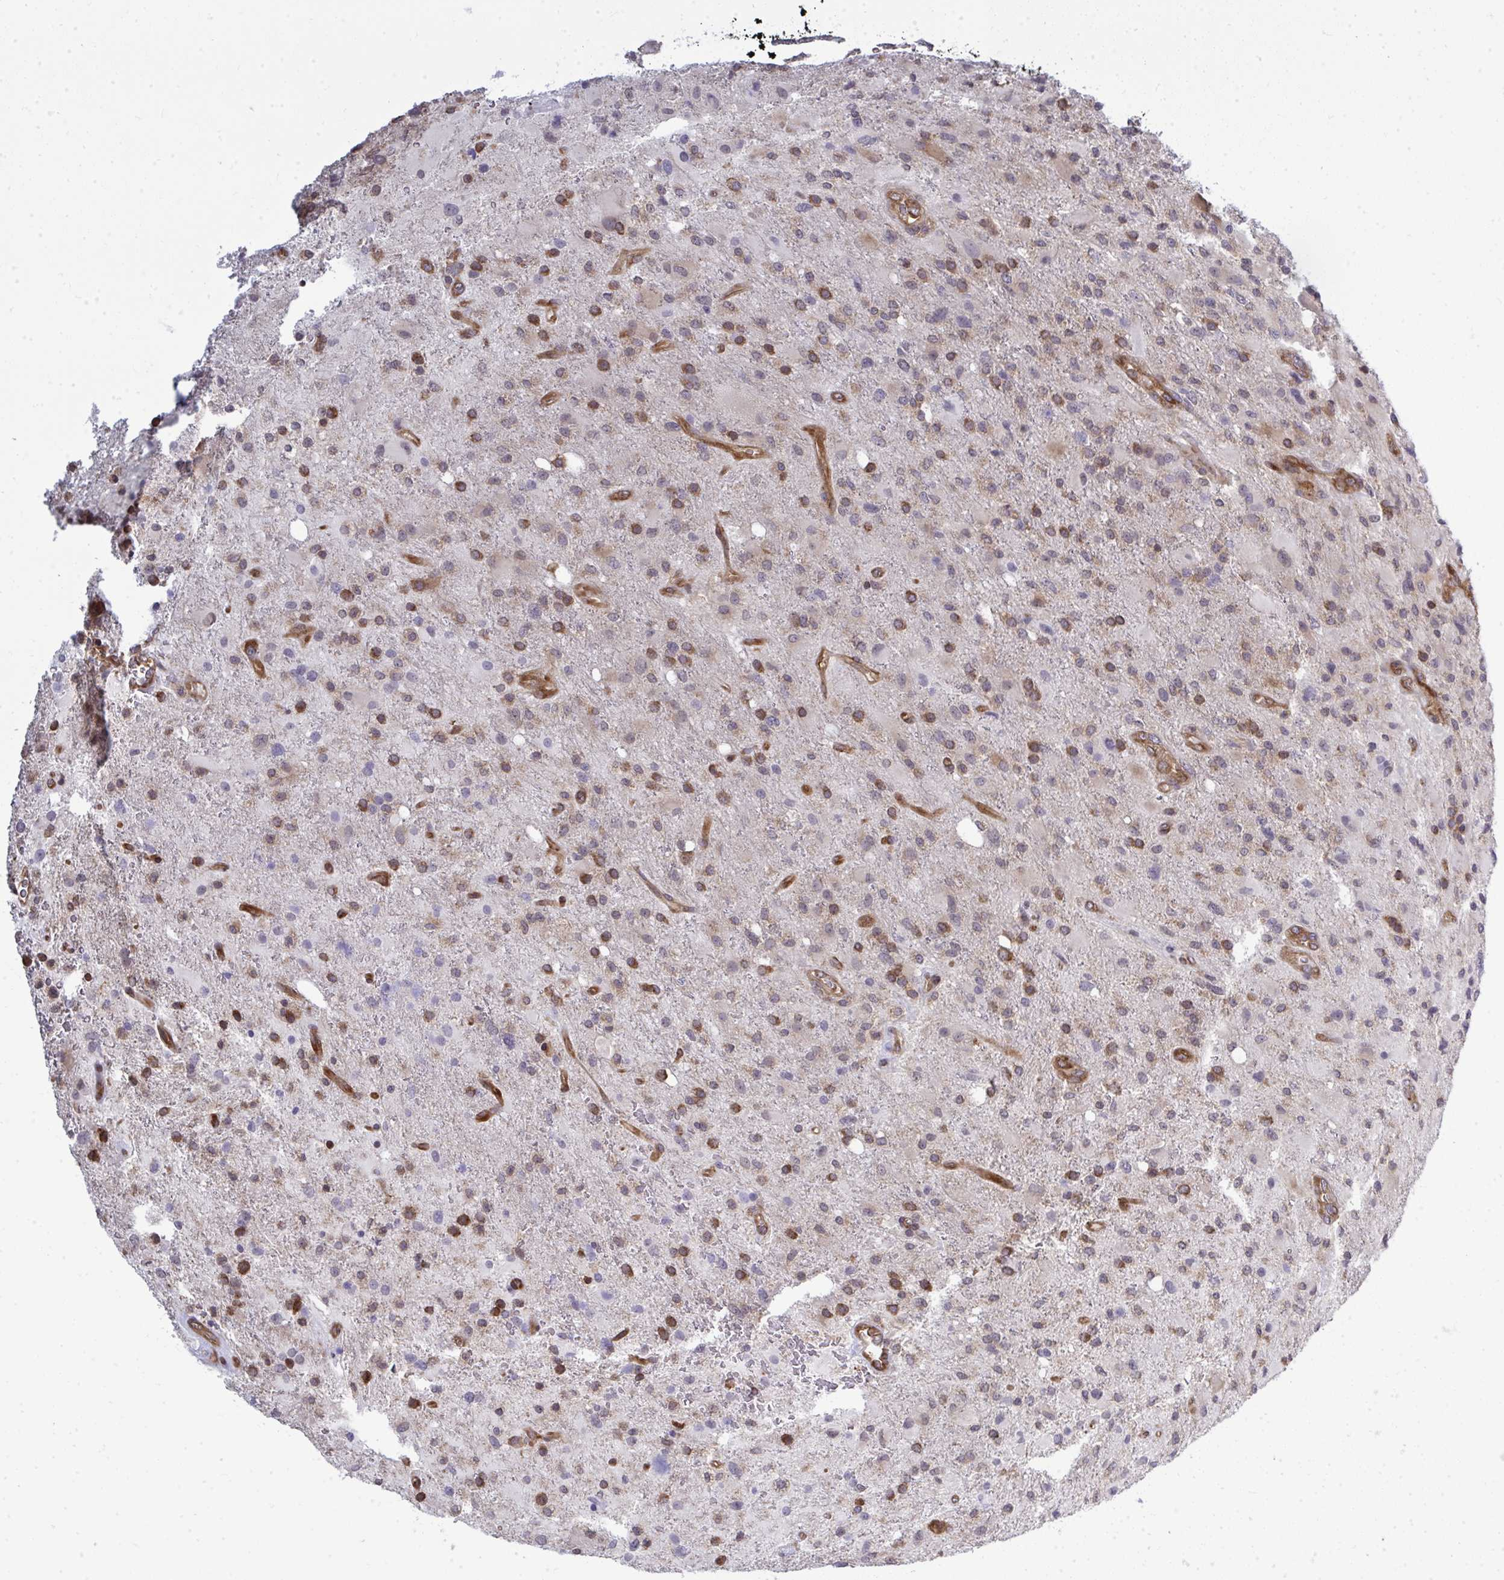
{"staining": {"intensity": "moderate", "quantity": "25%-75%", "location": "cytoplasmic/membranous"}, "tissue": "glioma", "cell_type": "Tumor cells", "image_type": "cancer", "snomed": [{"axis": "morphology", "description": "Glioma, malignant, High grade"}, {"axis": "topography", "description": "Brain"}], "caption": "Glioma stained with DAB (3,3'-diaminobenzidine) immunohistochemistry shows medium levels of moderate cytoplasmic/membranous positivity in about 25%-75% of tumor cells. (Stains: DAB in brown, nuclei in blue, Microscopy: brightfield microscopy at high magnification).", "gene": "FUT10", "patient": {"sex": "male", "age": 53}}